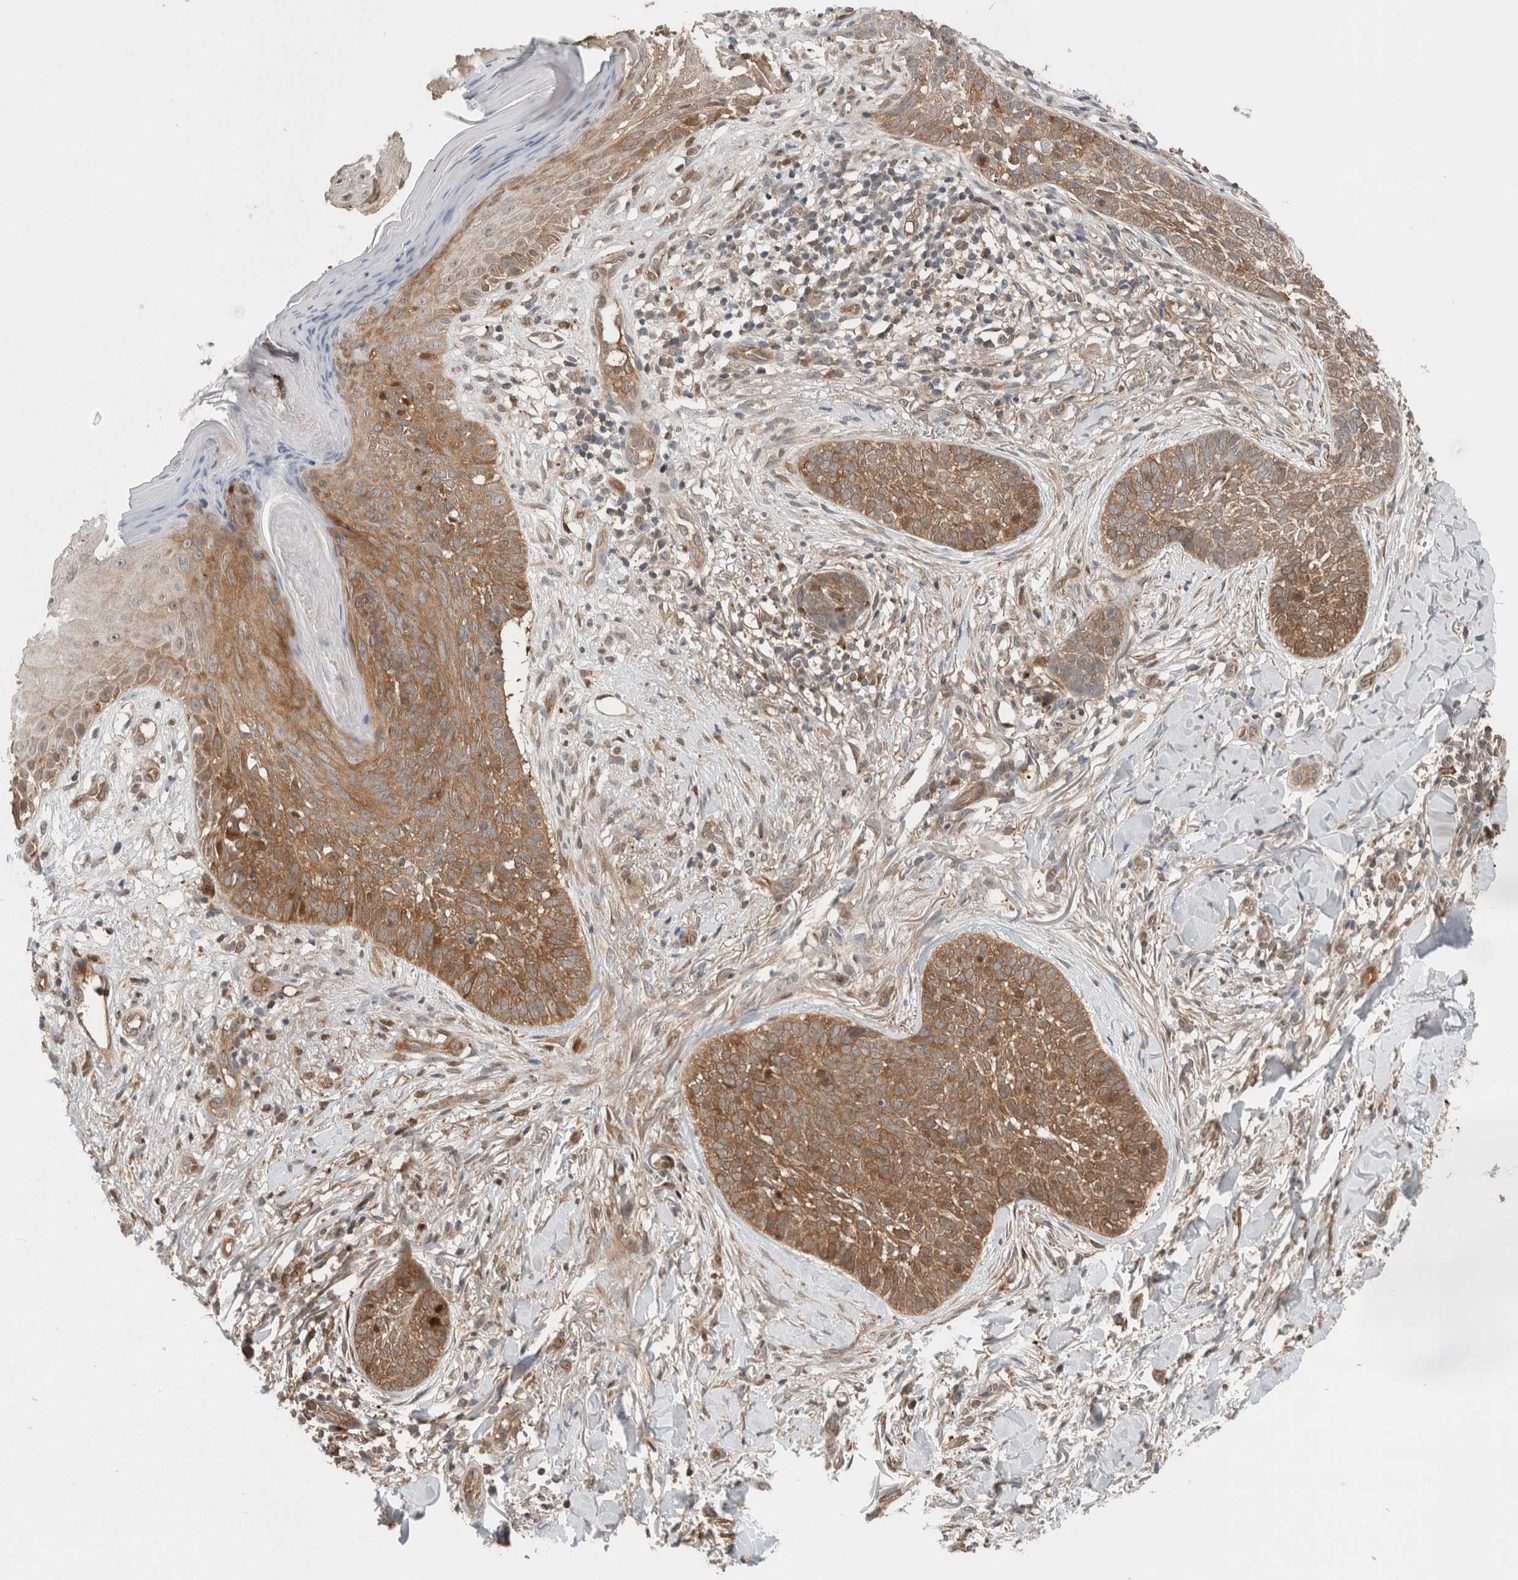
{"staining": {"intensity": "moderate", "quantity": ">75%", "location": "cytoplasmic/membranous"}, "tissue": "skin cancer", "cell_type": "Tumor cells", "image_type": "cancer", "snomed": [{"axis": "morphology", "description": "Normal tissue, NOS"}, {"axis": "morphology", "description": "Basal cell carcinoma"}, {"axis": "topography", "description": "Skin"}], "caption": "Skin cancer tissue reveals moderate cytoplasmic/membranous positivity in about >75% of tumor cells", "gene": "XPNPEP1", "patient": {"sex": "male", "age": 67}}